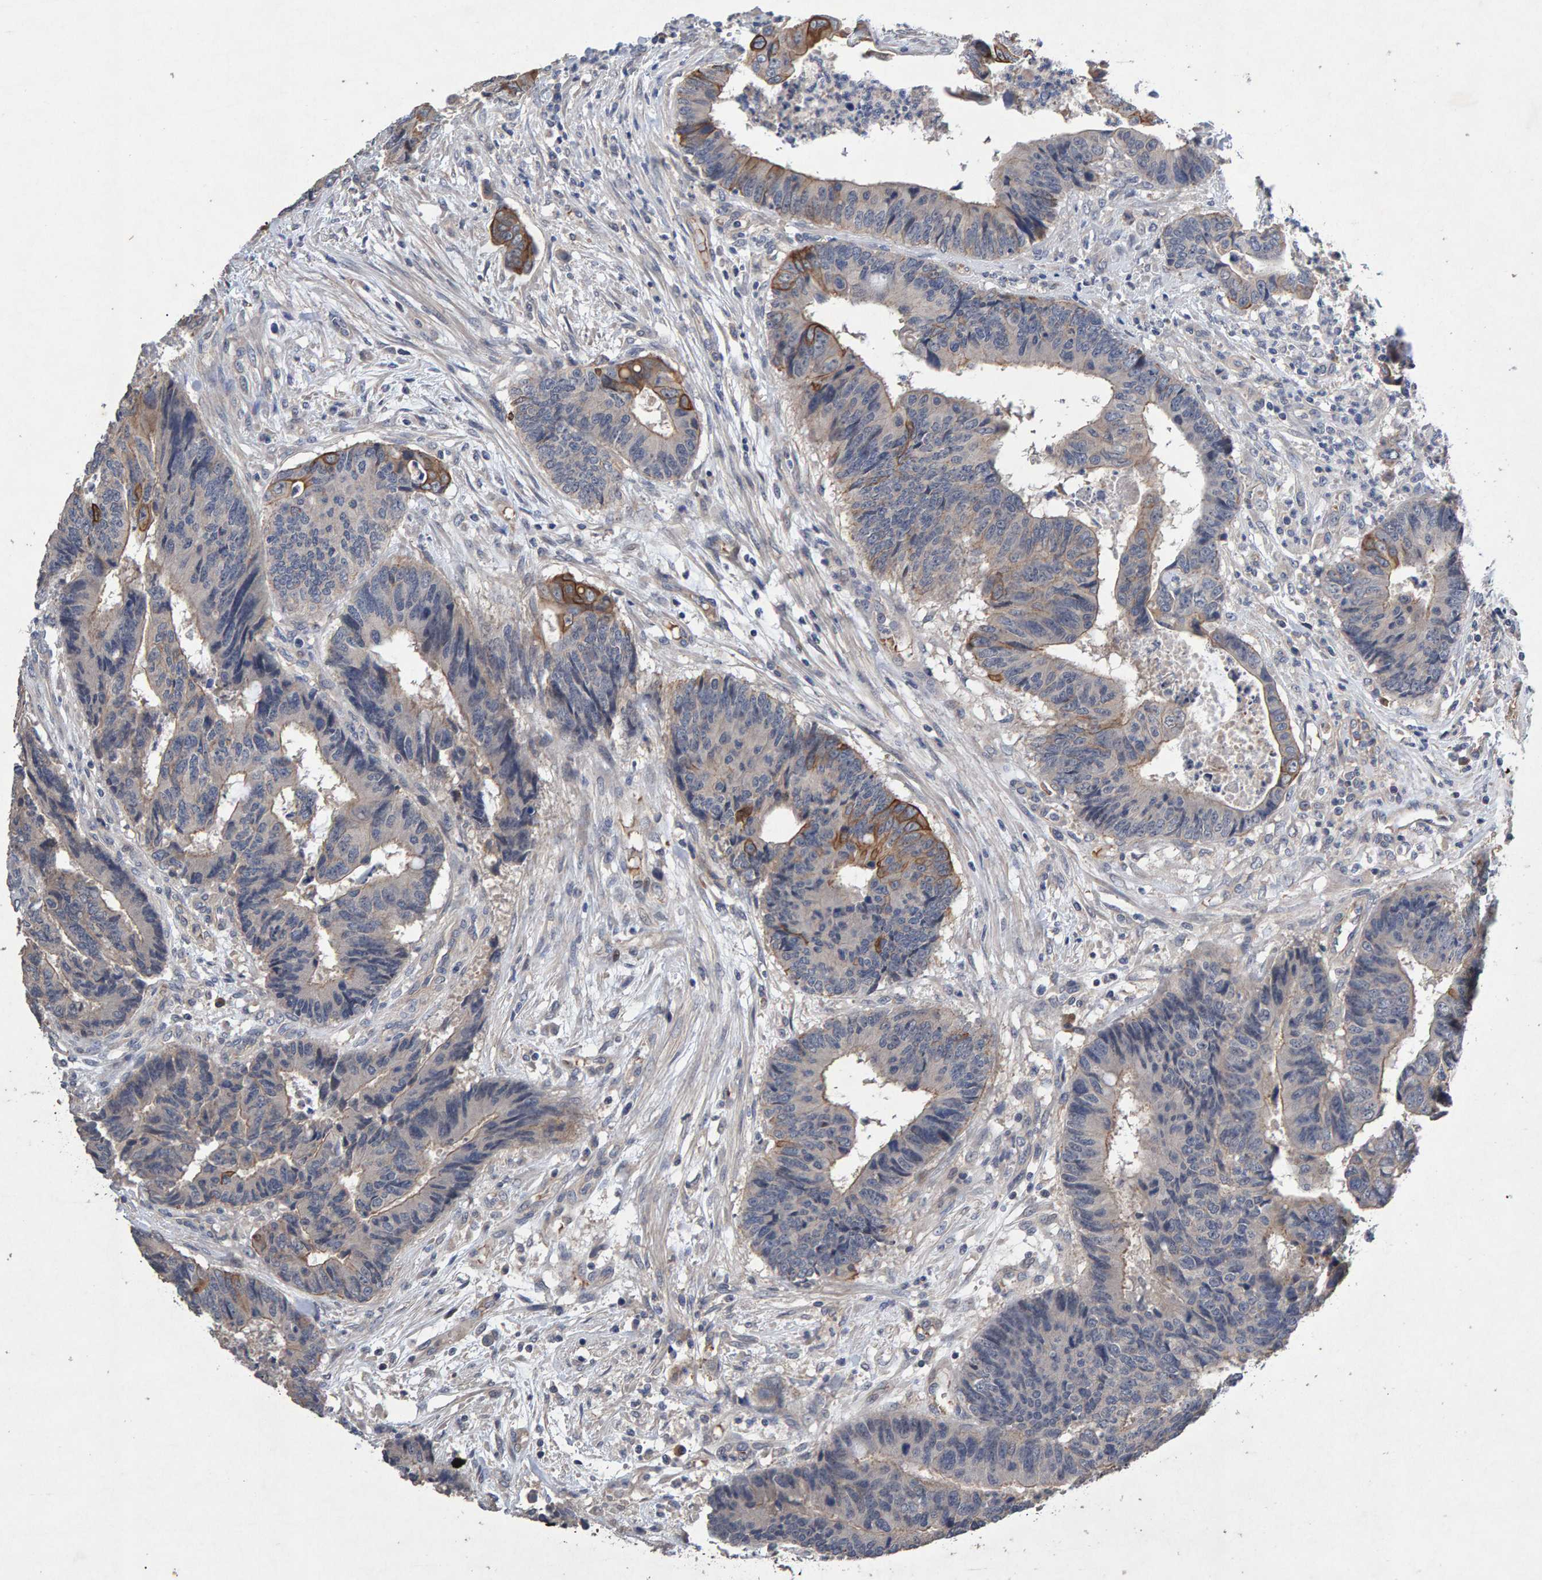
{"staining": {"intensity": "moderate", "quantity": "<25%", "location": "cytoplasmic/membranous"}, "tissue": "colorectal cancer", "cell_type": "Tumor cells", "image_type": "cancer", "snomed": [{"axis": "morphology", "description": "Adenocarcinoma, NOS"}, {"axis": "topography", "description": "Rectum"}], "caption": "Colorectal adenocarcinoma stained for a protein (brown) reveals moderate cytoplasmic/membranous positive positivity in approximately <25% of tumor cells.", "gene": "EFR3A", "patient": {"sex": "male", "age": 84}}